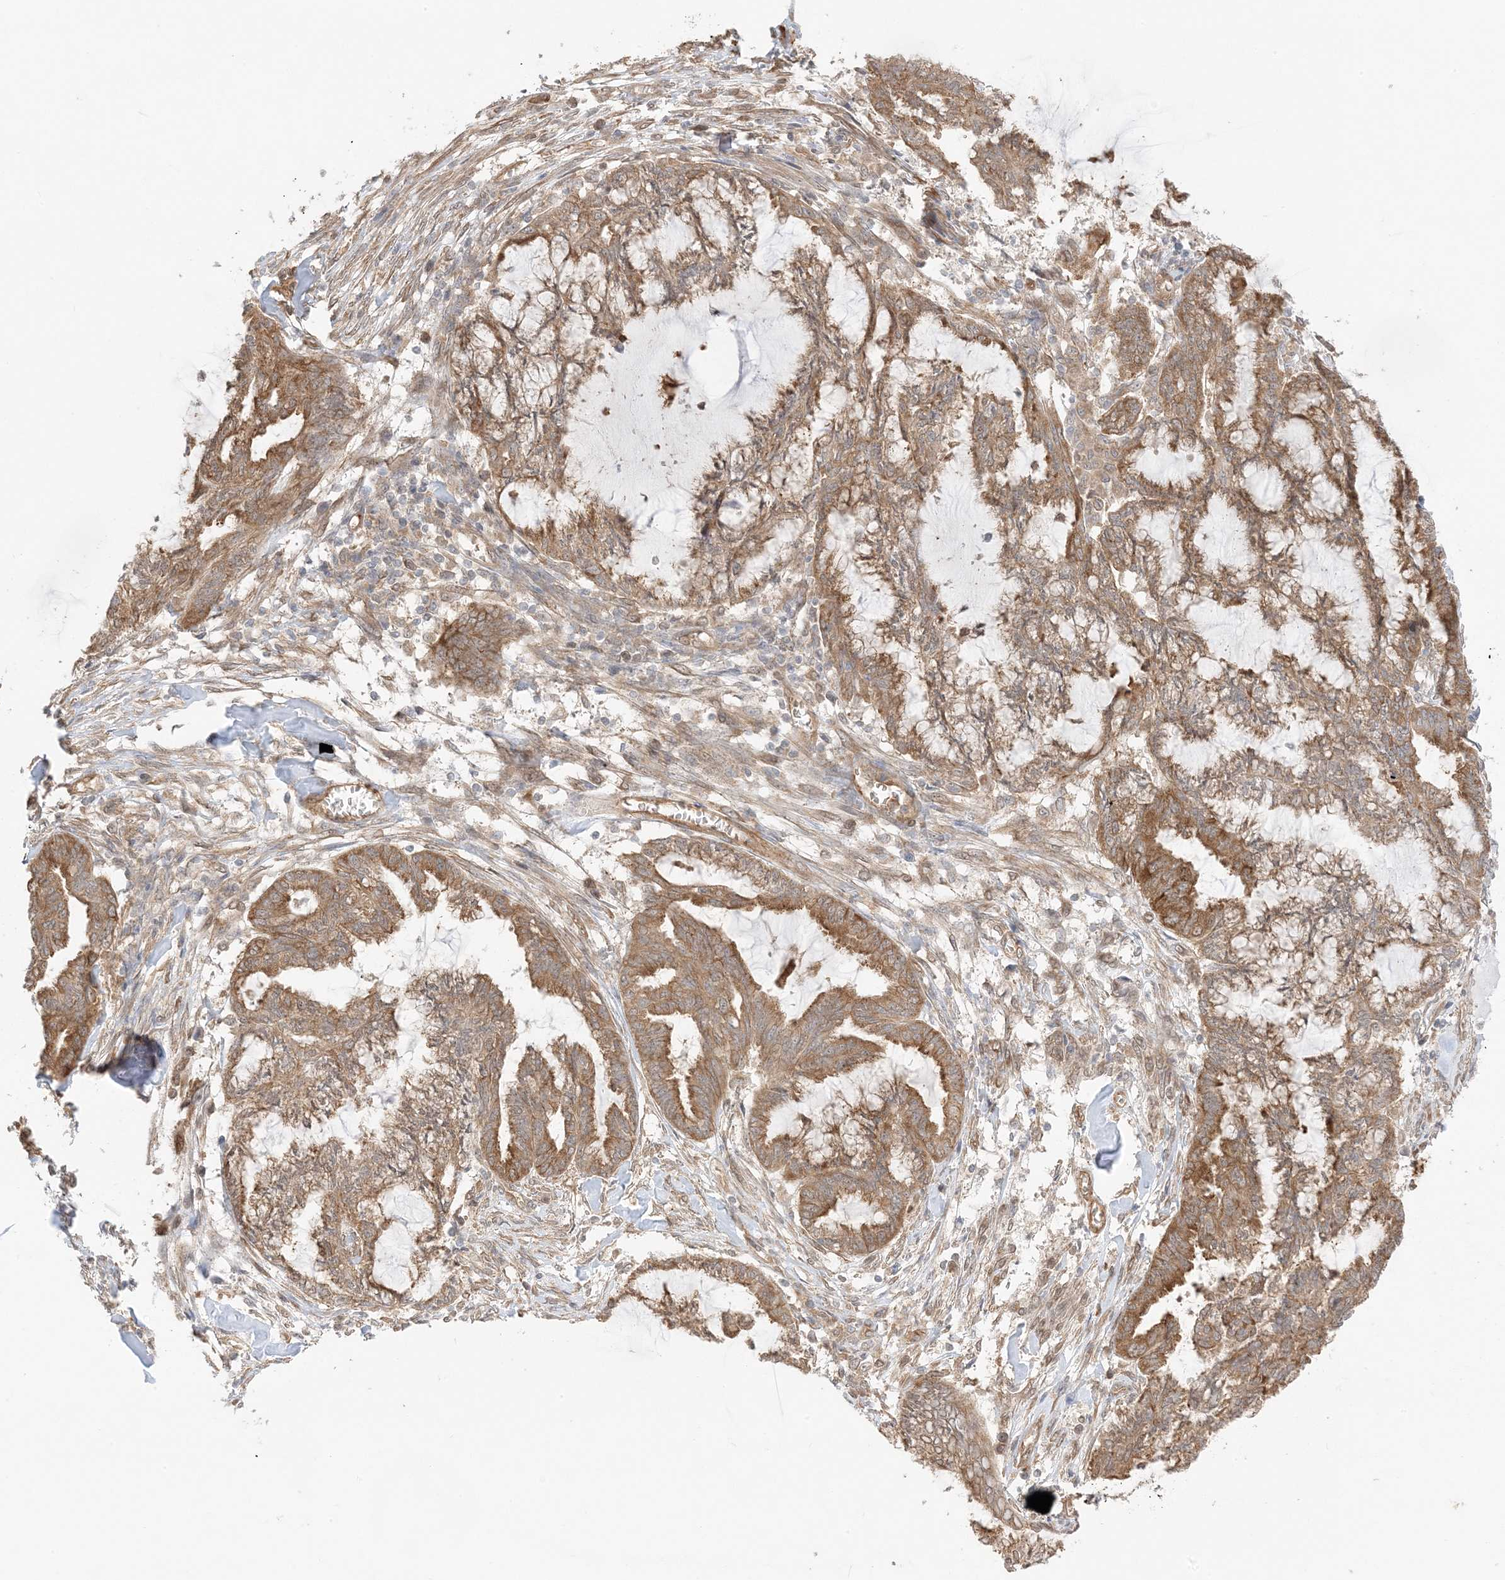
{"staining": {"intensity": "moderate", "quantity": ">75%", "location": "cytoplasmic/membranous"}, "tissue": "endometrial cancer", "cell_type": "Tumor cells", "image_type": "cancer", "snomed": [{"axis": "morphology", "description": "Adenocarcinoma, NOS"}, {"axis": "topography", "description": "Endometrium"}], "caption": "Tumor cells display moderate cytoplasmic/membranous staining in about >75% of cells in endometrial adenocarcinoma.", "gene": "UBAP2L", "patient": {"sex": "female", "age": 86}}